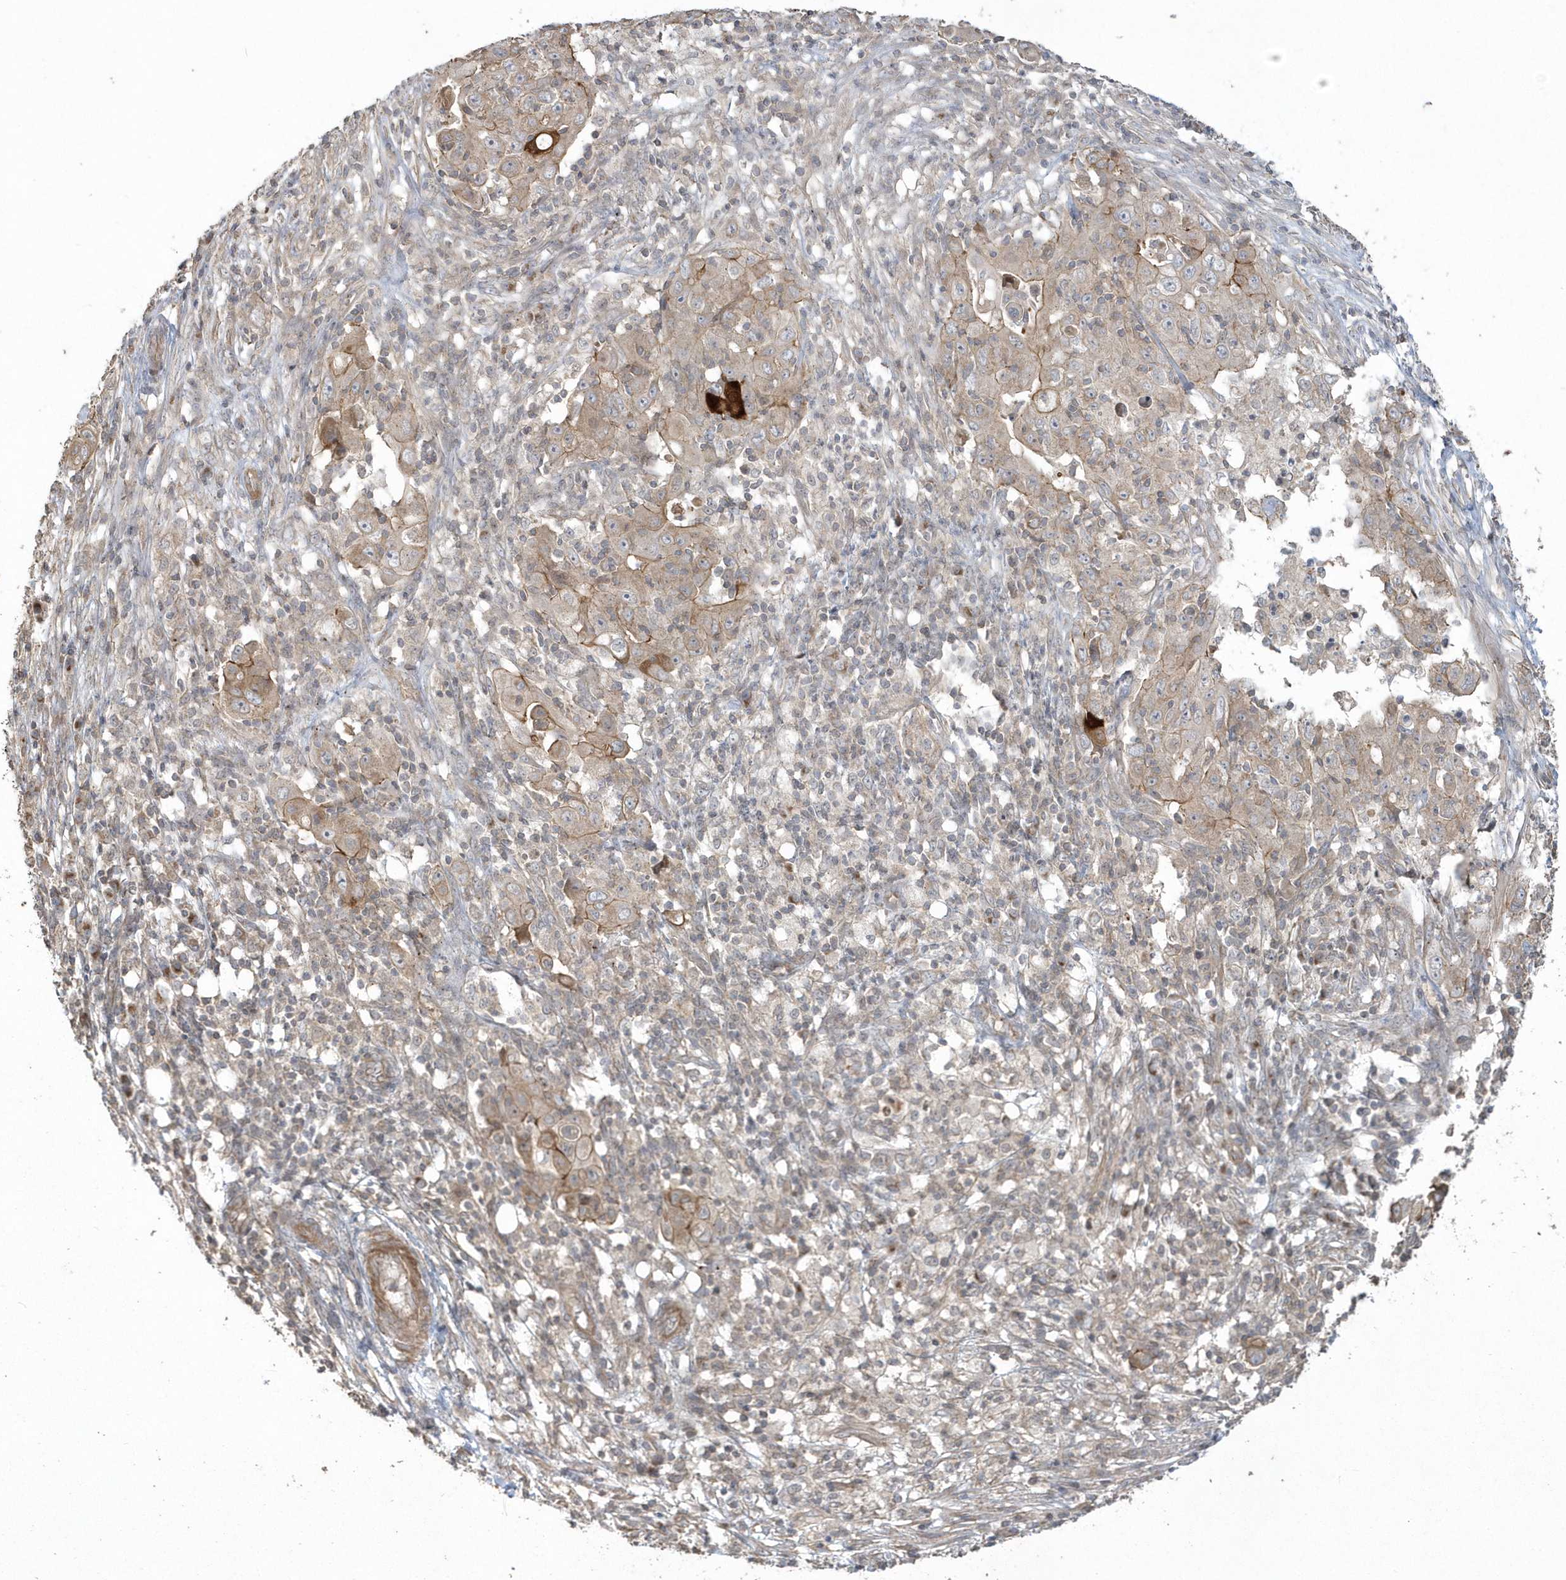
{"staining": {"intensity": "moderate", "quantity": "25%-75%", "location": "cytoplasmic/membranous"}, "tissue": "ovarian cancer", "cell_type": "Tumor cells", "image_type": "cancer", "snomed": [{"axis": "morphology", "description": "Carcinoma, endometroid"}, {"axis": "topography", "description": "Ovary"}], "caption": "Immunohistochemical staining of ovarian endometroid carcinoma exhibits medium levels of moderate cytoplasmic/membranous positivity in about 25%-75% of tumor cells.", "gene": "ARMC8", "patient": {"sex": "female", "age": 42}}